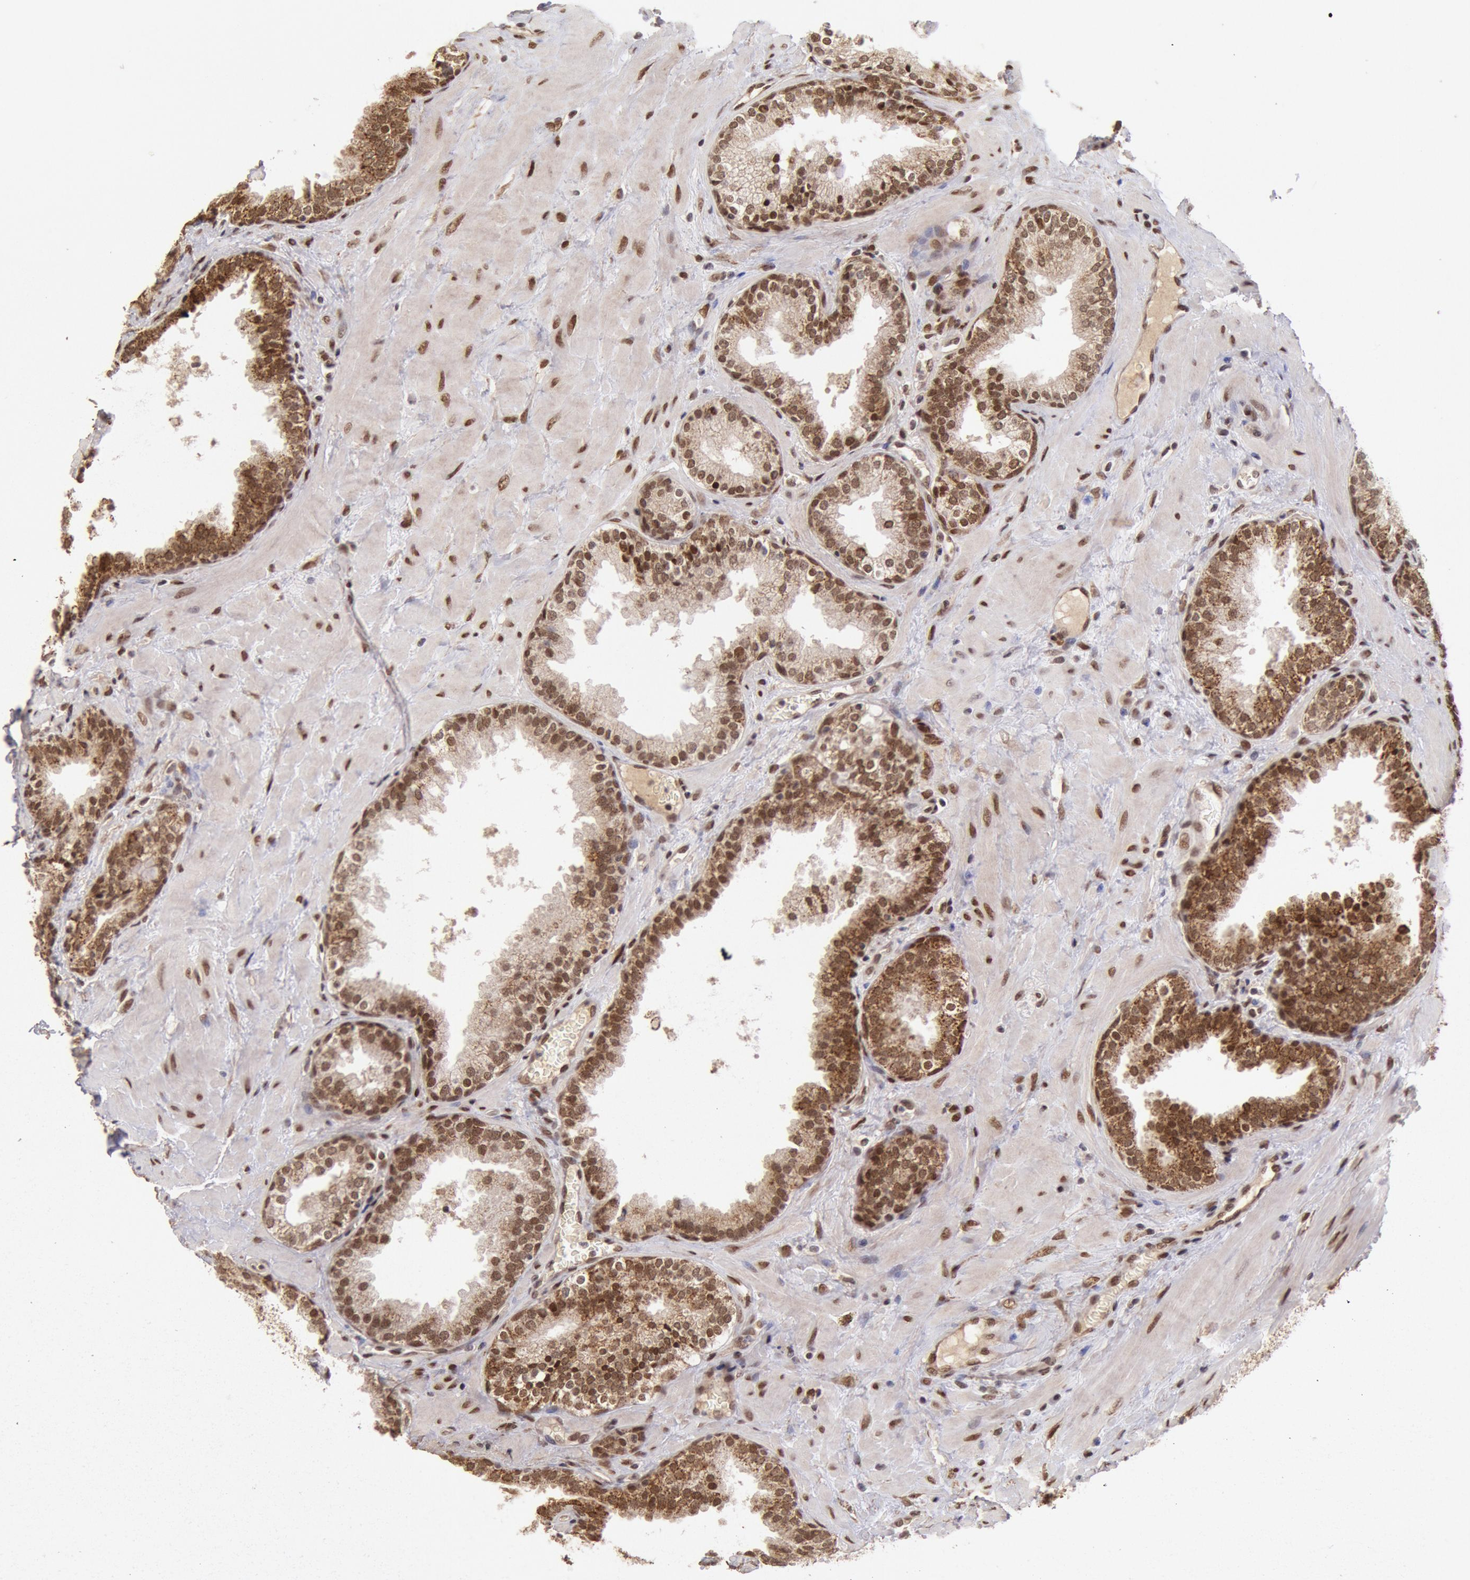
{"staining": {"intensity": "strong", "quantity": ">75%", "location": "nuclear"}, "tissue": "prostate", "cell_type": "Glandular cells", "image_type": "normal", "snomed": [{"axis": "morphology", "description": "Normal tissue, NOS"}, {"axis": "topography", "description": "Prostate"}], "caption": "Glandular cells exhibit high levels of strong nuclear staining in approximately >75% of cells in normal human prostate.", "gene": "CDKN2B", "patient": {"sex": "male", "age": 51}}